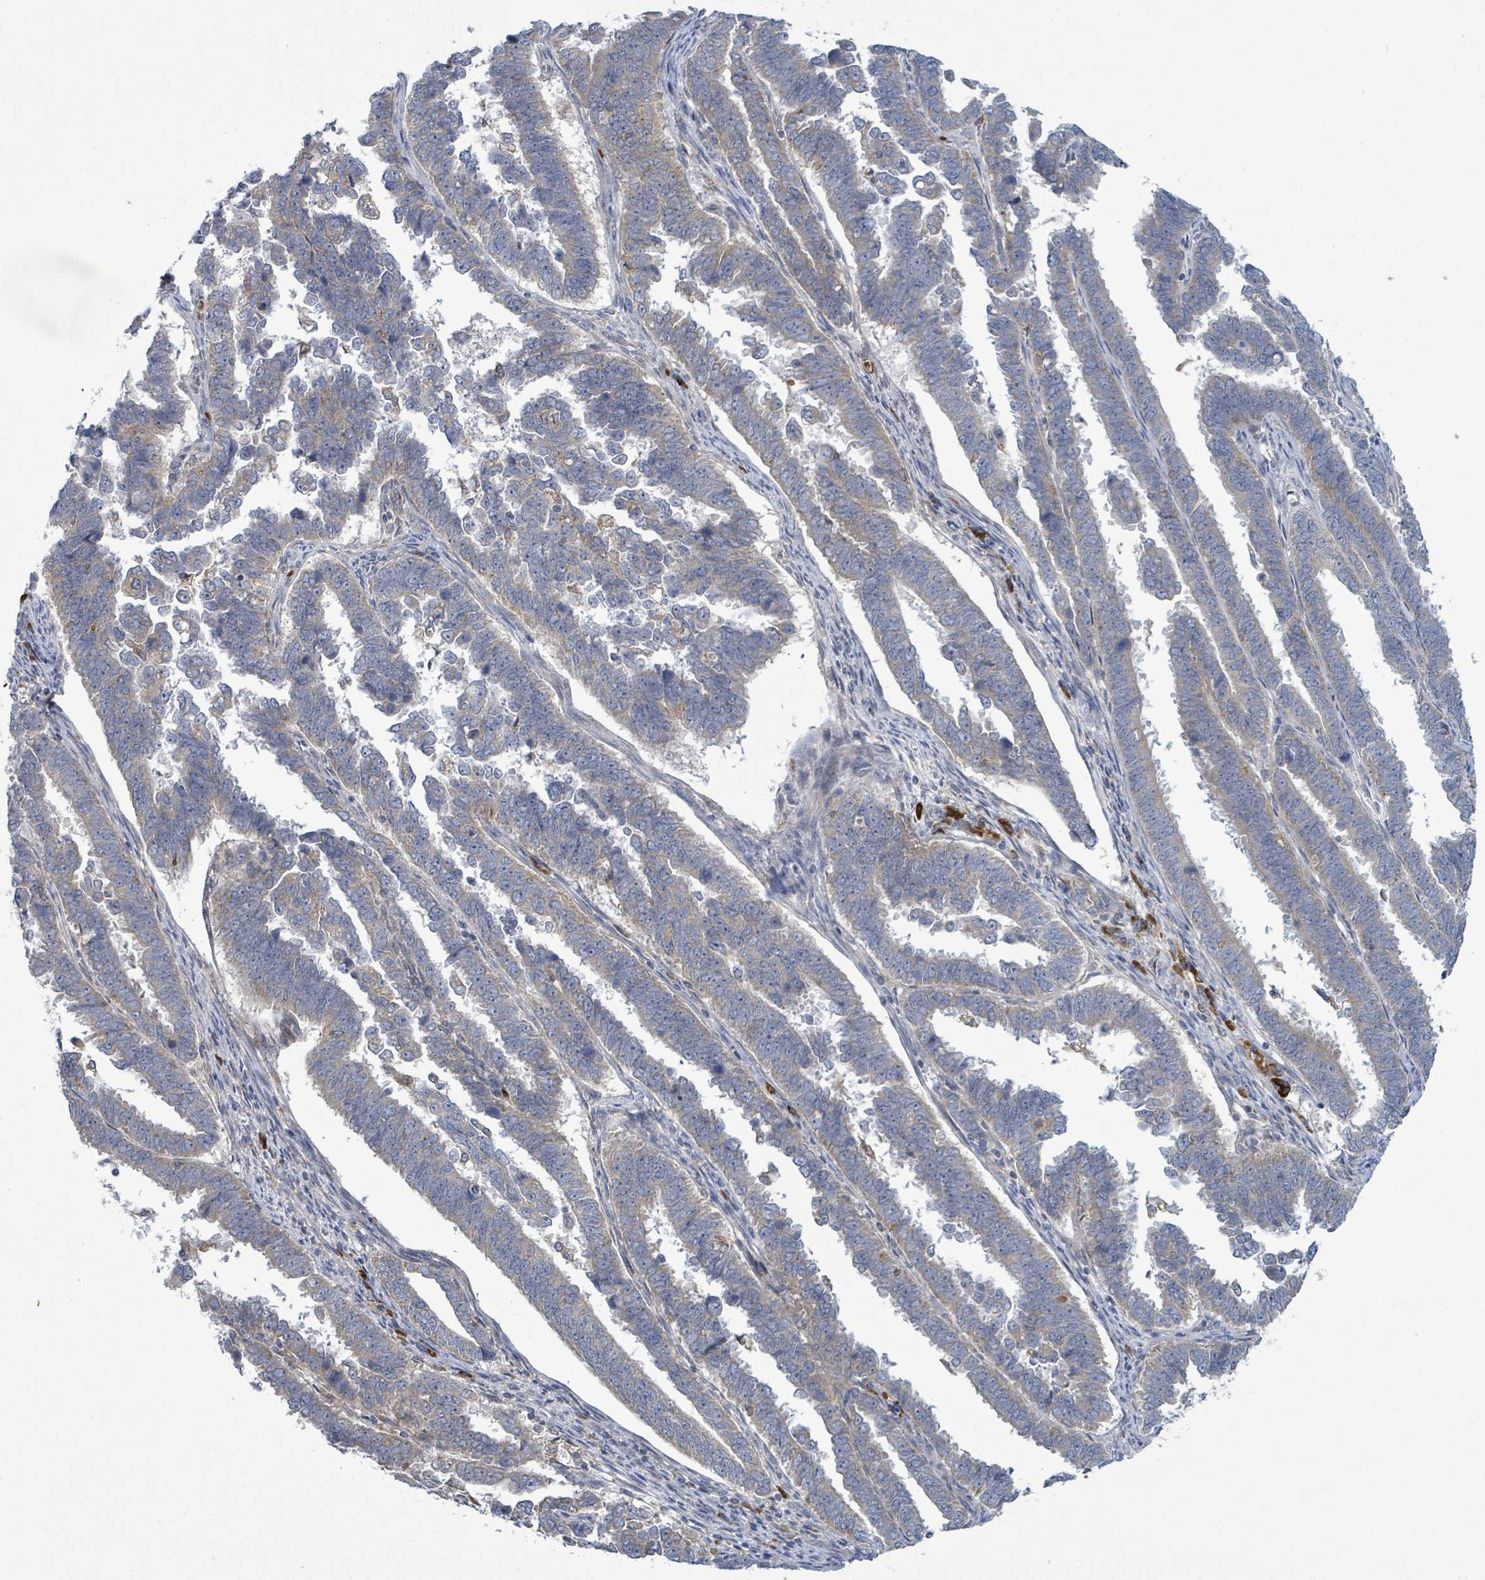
{"staining": {"intensity": "weak", "quantity": "<25%", "location": "cytoplasmic/membranous"}, "tissue": "endometrial cancer", "cell_type": "Tumor cells", "image_type": "cancer", "snomed": [{"axis": "morphology", "description": "Adenocarcinoma, NOS"}, {"axis": "topography", "description": "Endometrium"}], "caption": "Tumor cells show no significant positivity in endometrial adenocarcinoma.", "gene": "ATP13A1", "patient": {"sex": "female", "age": 75}}